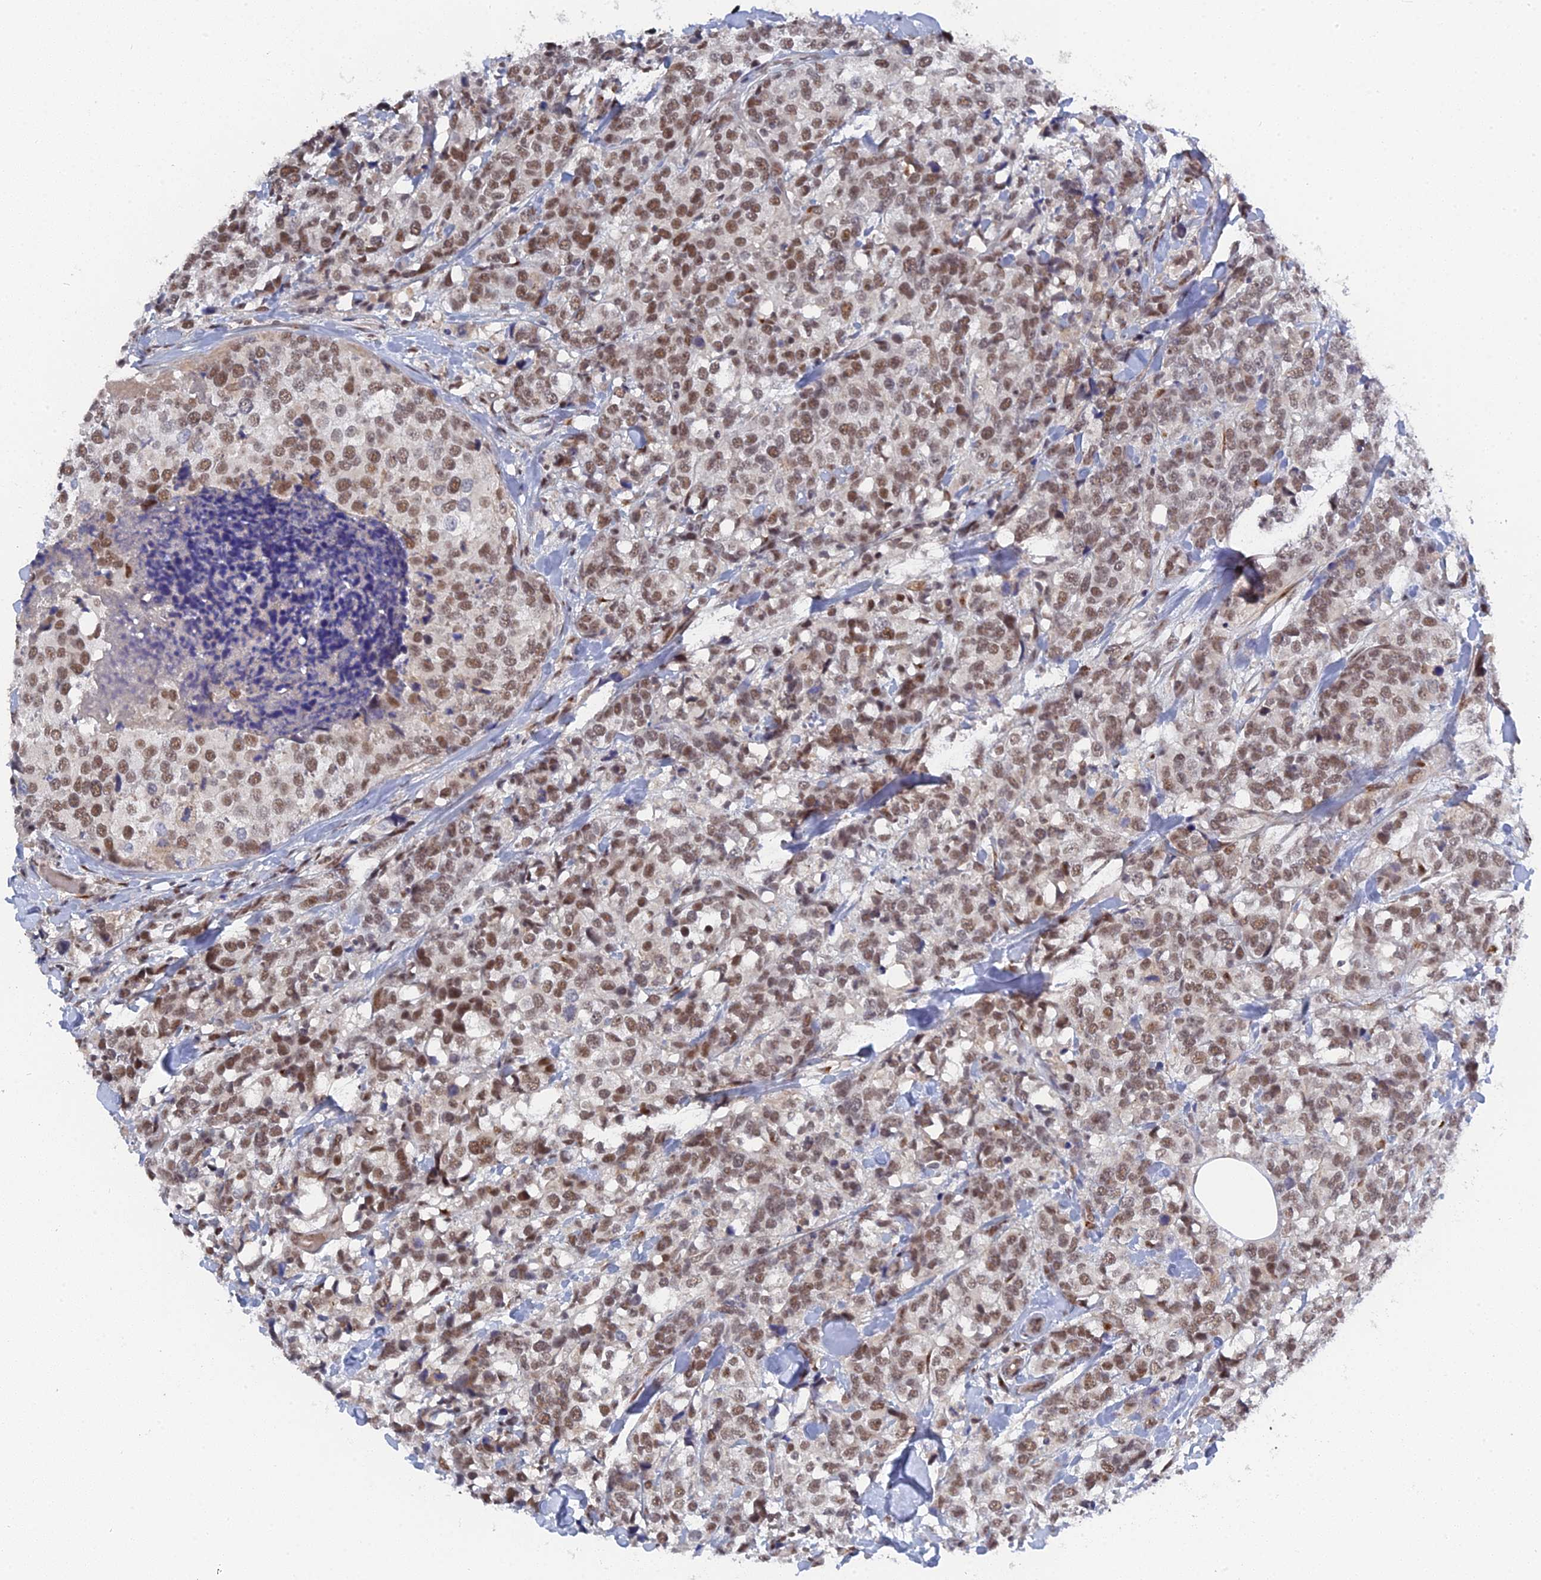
{"staining": {"intensity": "moderate", "quantity": ">75%", "location": "nuclear"}, "tissue": "breast cancer", "cell_type": "Tumor cells", "image_type": "cancer", "snomed": [{"axis": "morphology", "description": "Lobular carcinoma"}, {"axis": "topography", "description": "Breast"}], "caption": "Immunohistochemistry histopathology image of human breast lobular carcinoma stained for a protein (brown), which shows medium levels of moderate nuclear expression in about >75% of tumor cells.", "gene": "CCDC85A", "patient": {"sex": "female", "age": 59}}